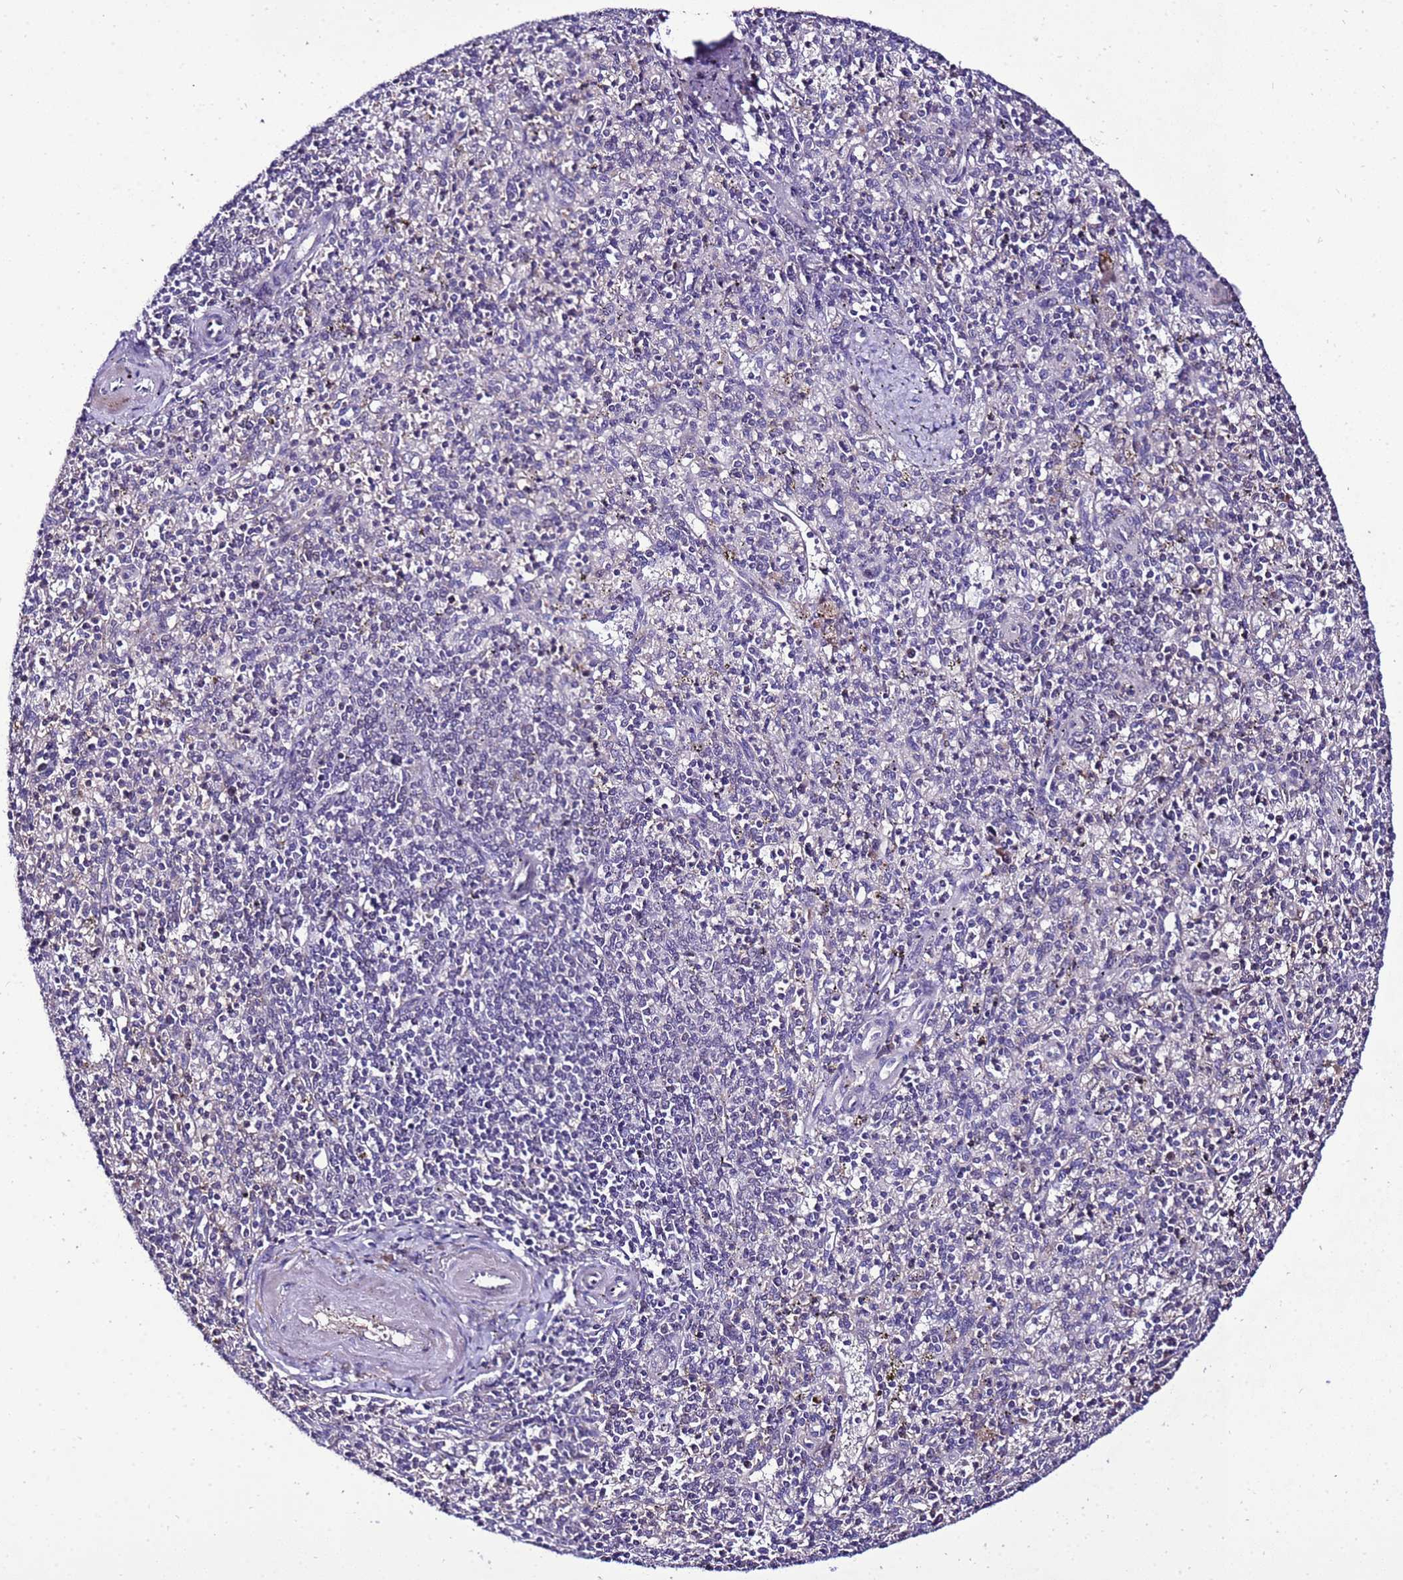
{"staining": {"intensity": "negative", "quantity": "none", "location": "none"}, "tissue": "spleen", "cell_type": "Cells in red pulp", "image_type": "normal", "snomed": [{"axis": "morphology", "description": "Normal tissue, NOS"}, {"axis": "topography", "description": "Spleen"}], "caption": "Protein analysis of normal spleen demonstrates no significant staining in cells in red pulp. (Stains: DAB (3,3'-diaminobenzidine) IHC with hematoxylin counter stain, Microscopy: brightfield microscopy at high magnification).", "gene": "C19orf47", "patient": {"sex": "male", "age": 72}}